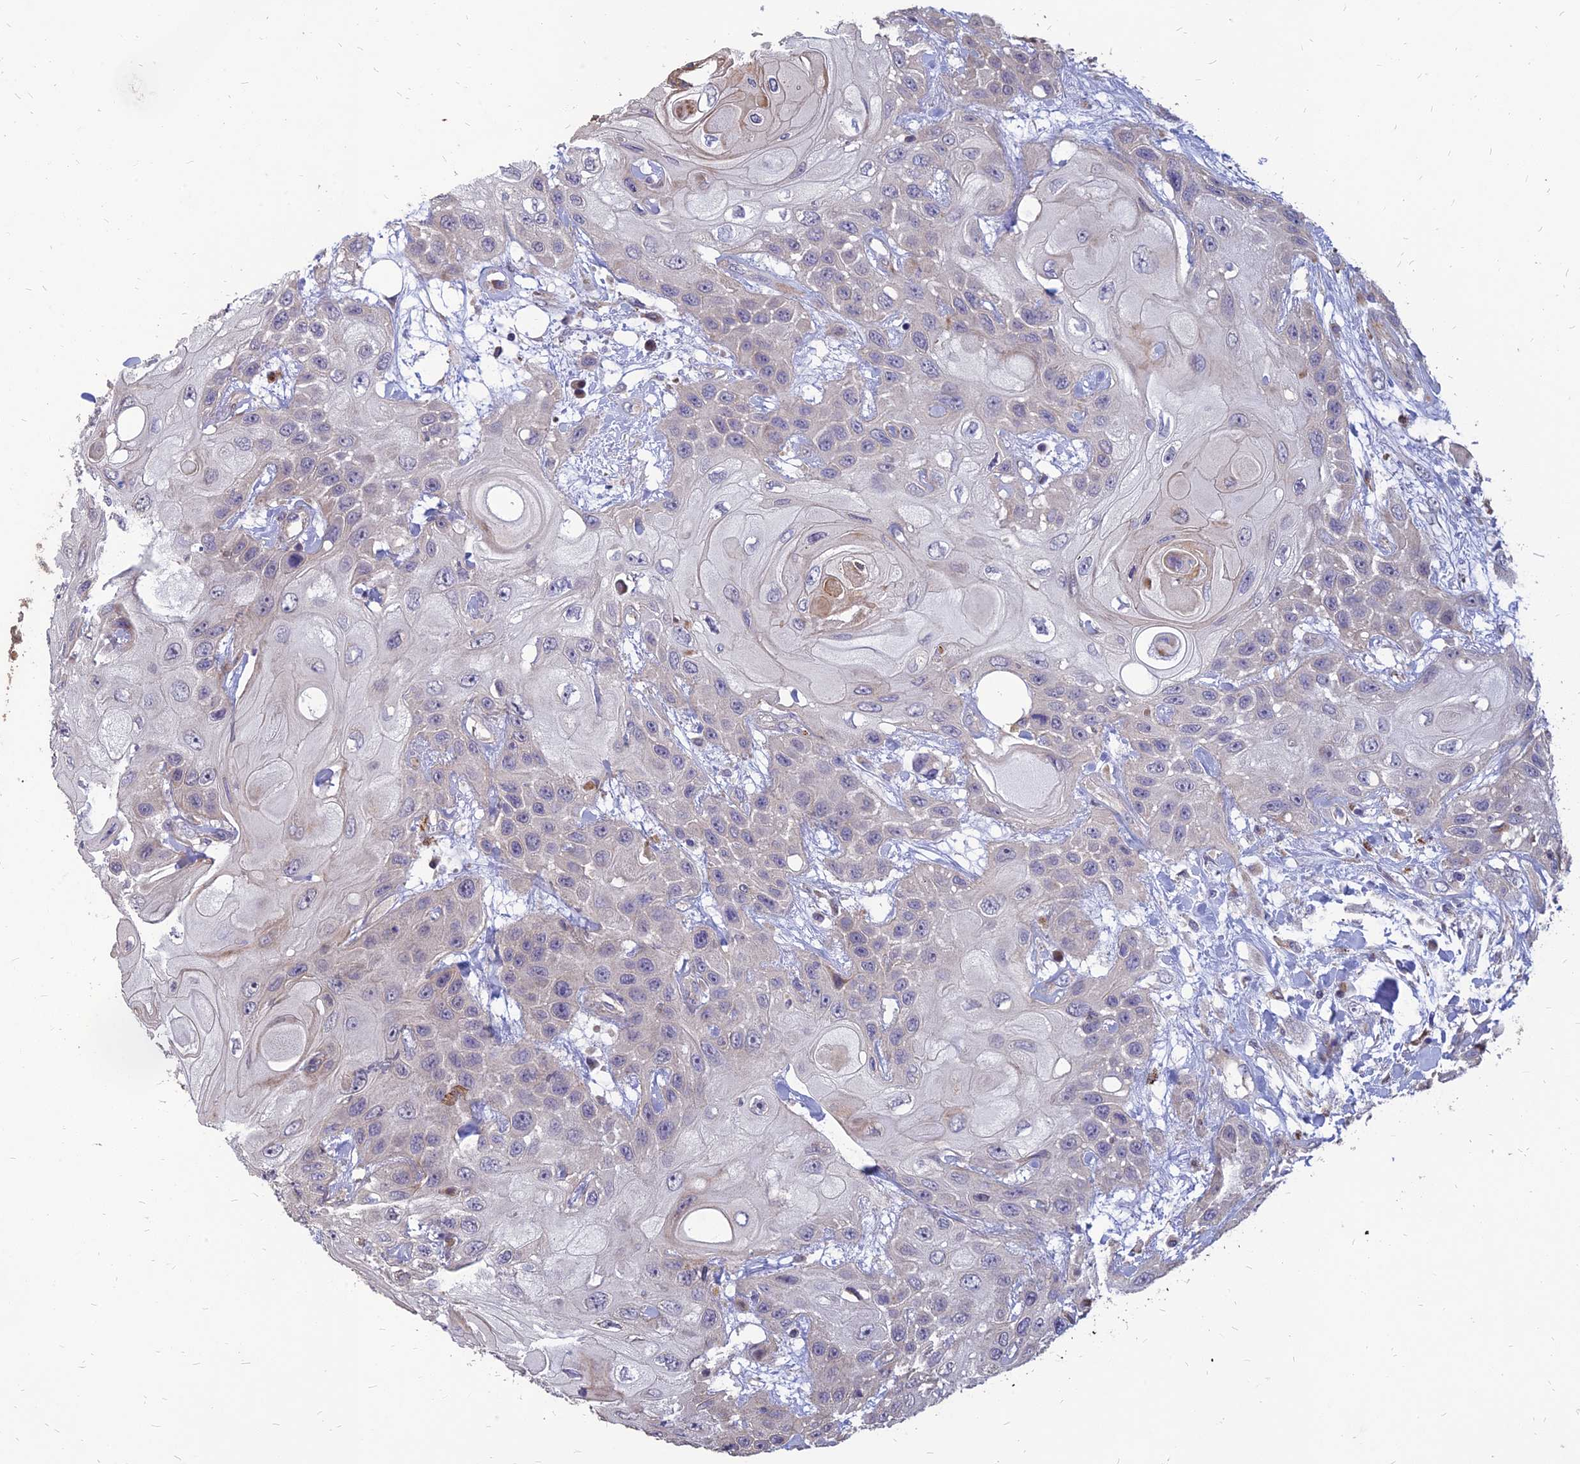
{"staining": {"intensity": "negative", "quantity": "none", "location": "none"}, "tissue": "head and neck cancer", "cell_type": "Tumor cells", "image_type": "cancer", "snomed": [{"axis": "morphology", "description": "Squamous cell carcinoma, NOS"}, {"axis": "topography", "description": "Head-Neck"}], "caption": "Head and neck cancer was stained to show a protein in brown. There is no significant positivity in tumor cells. Brightfield microscopy of immunohistochemistry stained with DAB (brown) and hematoxylin (blue), captured at high magnification.", "gene": "ST3GAL6", "patient": {"sex": "female", "age": 43}}